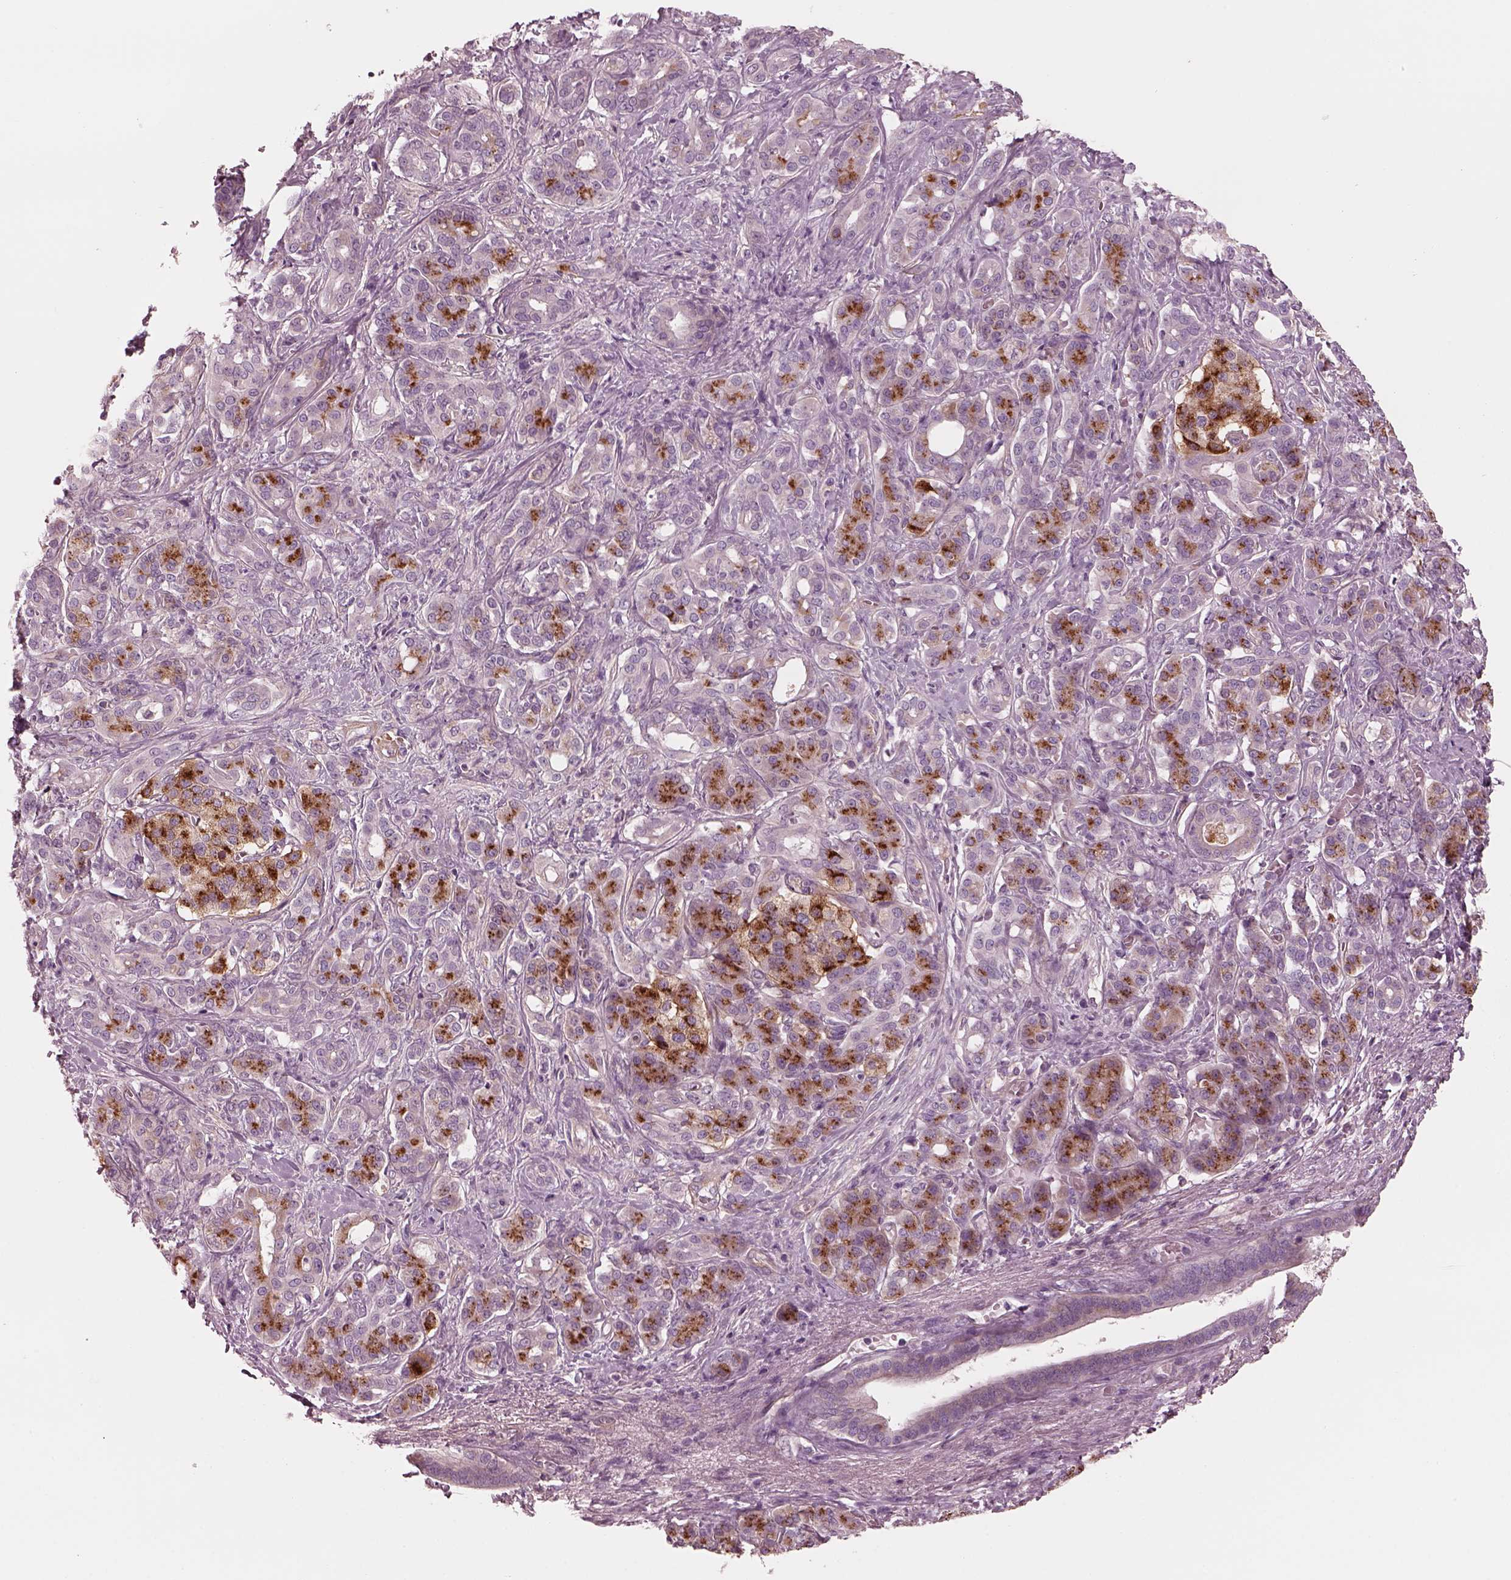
{"staining": {"intensity": "strong", "quantity": "25%-75%", "location": "cytoplasmic/membranous"}, "tissue": "pancreatic cancer", "cell_type": "Tumor cells", "image_type": "cancer", "snomed": [{"axis": "morphology", "description": "Normal tissue, NOS"}, {"axis": "morphology", "description": "Inflammation, NOS"}, {"axis": "morphology", "description": "Adenocarcinoma, NOS"}, {"axis": "topography", "description": "Pancreas"}], "caption": "This micrograph displays IHC staining of human pancreatic cancer (adenocarcinoma), with high strong cytoplasmic/membranous expression in about 25%-75% of tumor cells.", "gene": "ELAPOR1", "patient": {"sex": "male", "age": 57}}